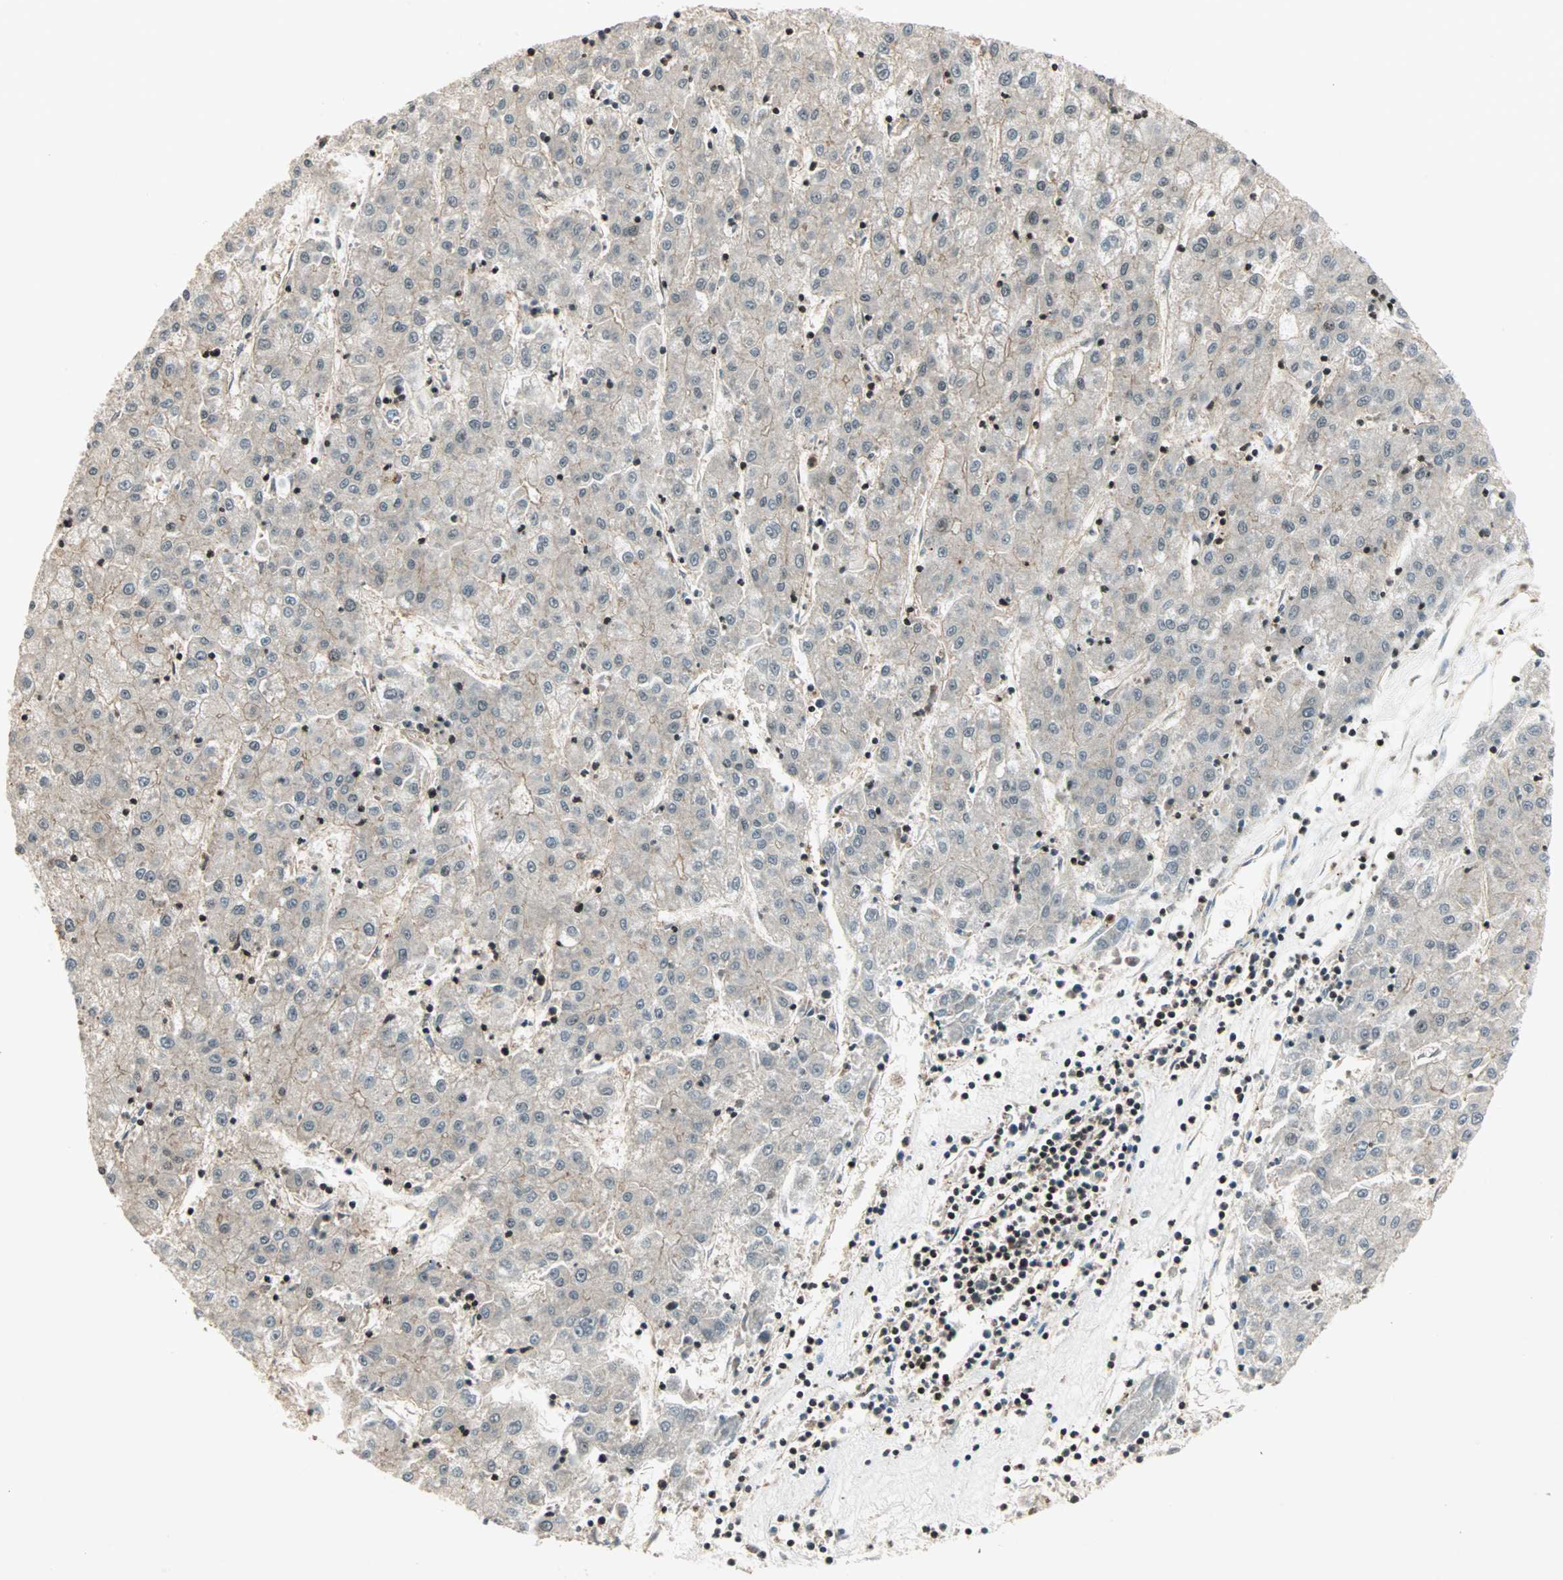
{"staining": {"intensity": "weak", "quantity": ">75%", "location": "cytoplasmic/membranous,nuclear"}, "tissue": "liver cancer", "cell_type": "Tumor cells", "image_type": "cancer", "snomed": [{"axis": "morphology", "description": "Carcinoma, Hepatocellular, NOS"}, {"axis": "topography", "description": "Liver"}], "caption": "This micrograph displays immunohistochemistry (IHC) staining of human liver cancer (hepatocellular carcinoma), with low weak cytoplasmic/membranous and nuclear staining in approximately >75% of tumor cells.", "gene": "ZBED9", "patient": {"sex": "male", "age": 72}}